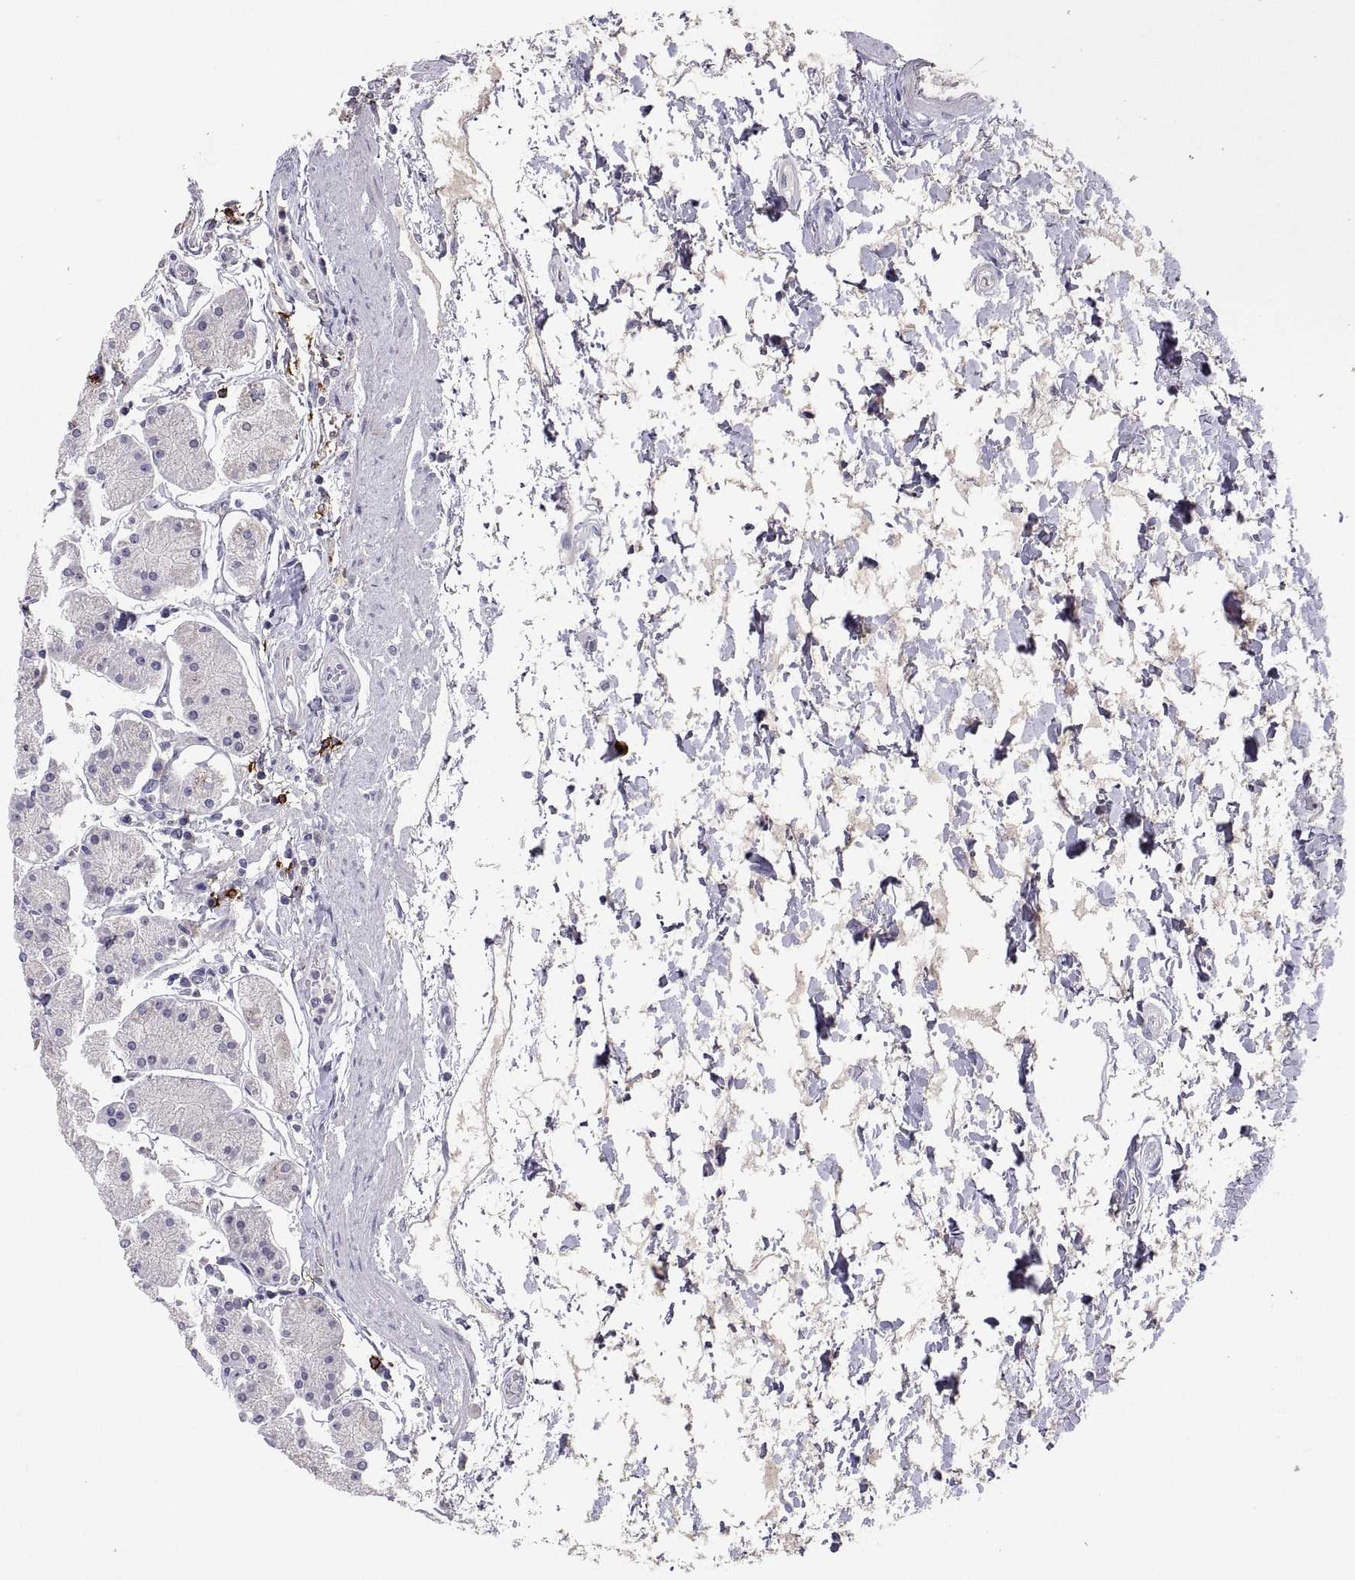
{"staining": {"intensity": "negative", "quantity": "none", "location": "none"}, "tissue": "stomach", "cell_type": "Glandular cells", "image_type": "normal", "snomed": [{"axis": "morphology", "description": "Normal tissue, NOS"}, {"axis": "topography", "description": "Stomach"}], "caption": "Glandular cells are negative for brown protein staining in unremarkable stomach. (Stains: DAB immunohistochemistry (IHC) with hematoxylin counter stain, Microscopy: brightfield microscopy at high magnification).", "gene": "MS4A1", "patient": {"sex": "male", "age": 54}}